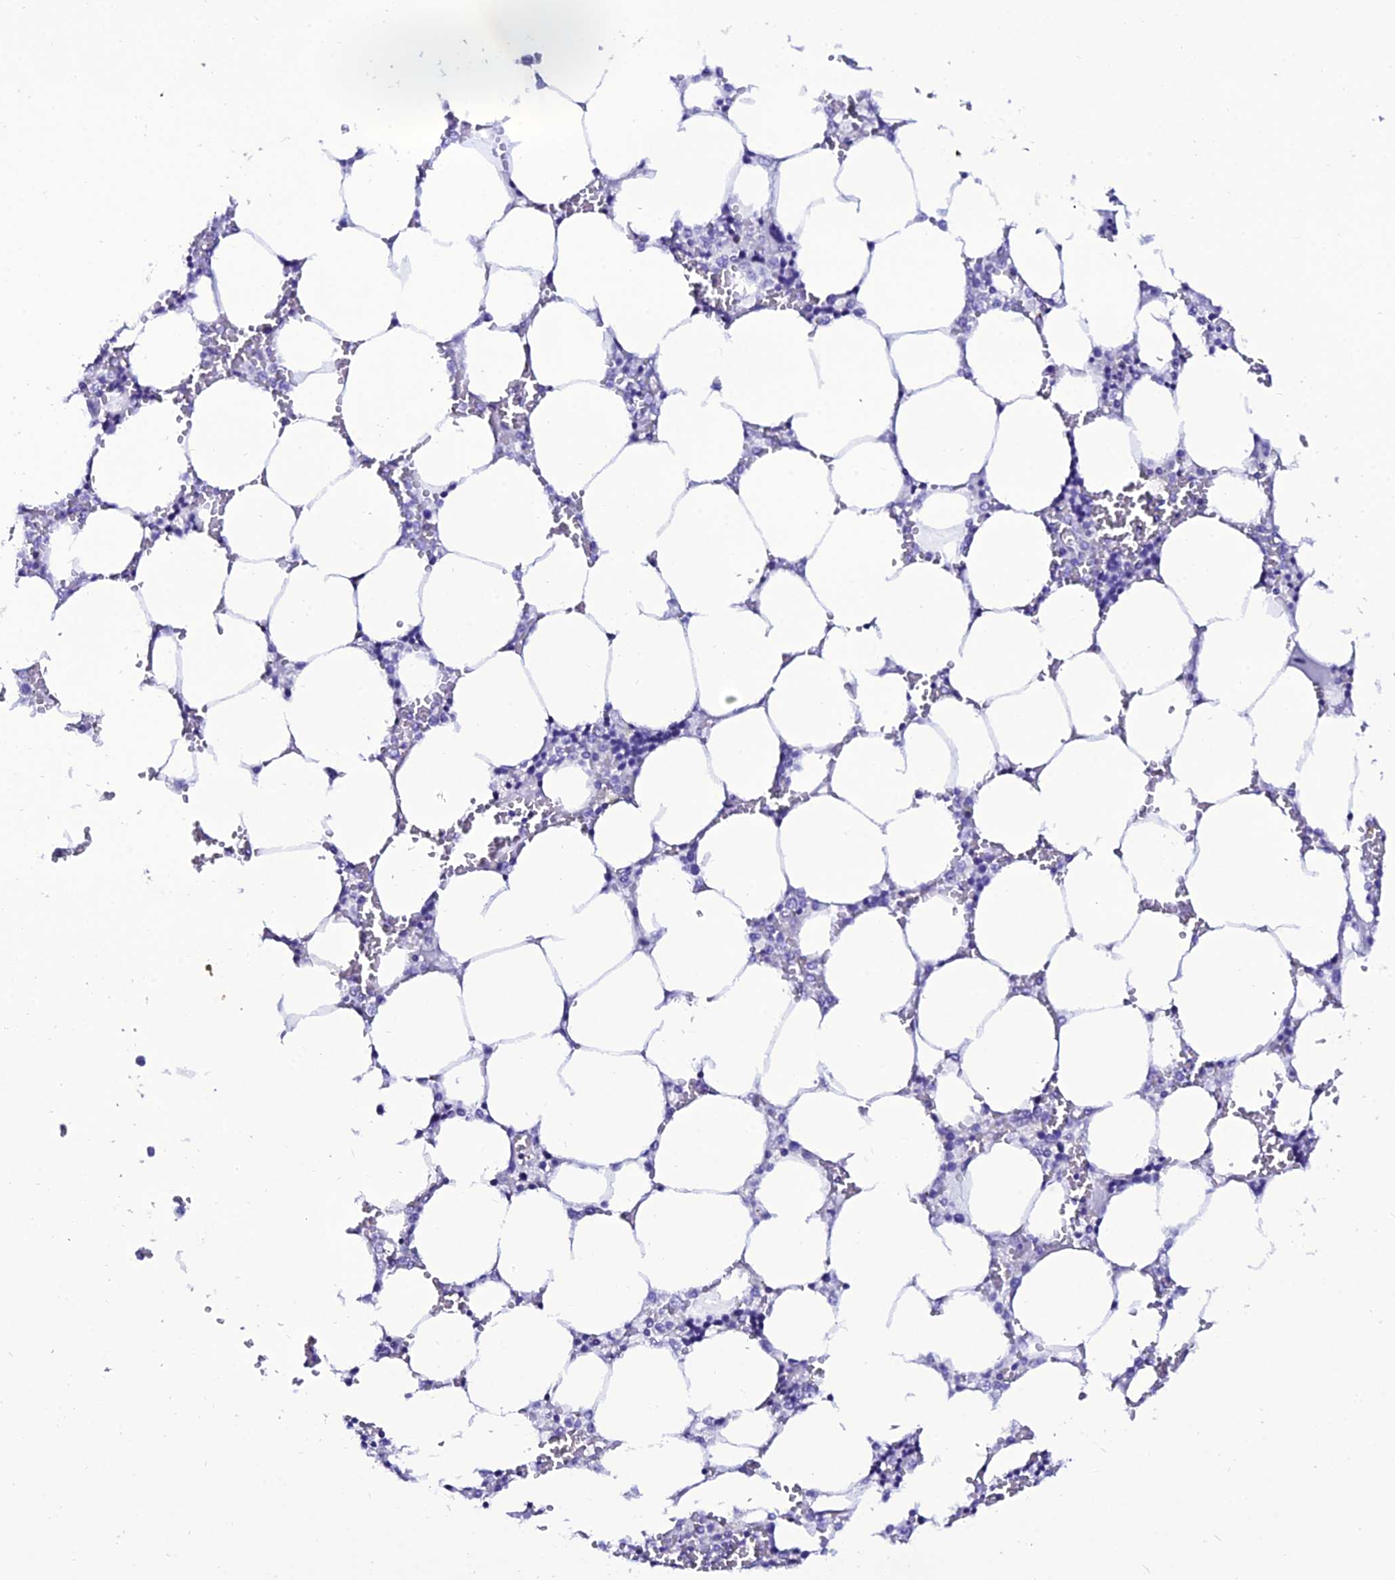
{"staining": {"intensity": "negative", "quantity": "none", "location": "none"}, "tissue": "bone marrow", "cell_type": "Hematopoietic cells", "image_type": "normal", "snomed": [{"axis": "morphology", "description": "Normal tissue, NOS"}, {"axis": "topography", "description": "Bone marrow"}], "caption": "Human bone marrow stained for a protein using immunohistochemistry (IHC) exhibits no expression in hematopoietic cells.", "gene": "OR4D5", "patient": {"sex": "male", "age": 64}}